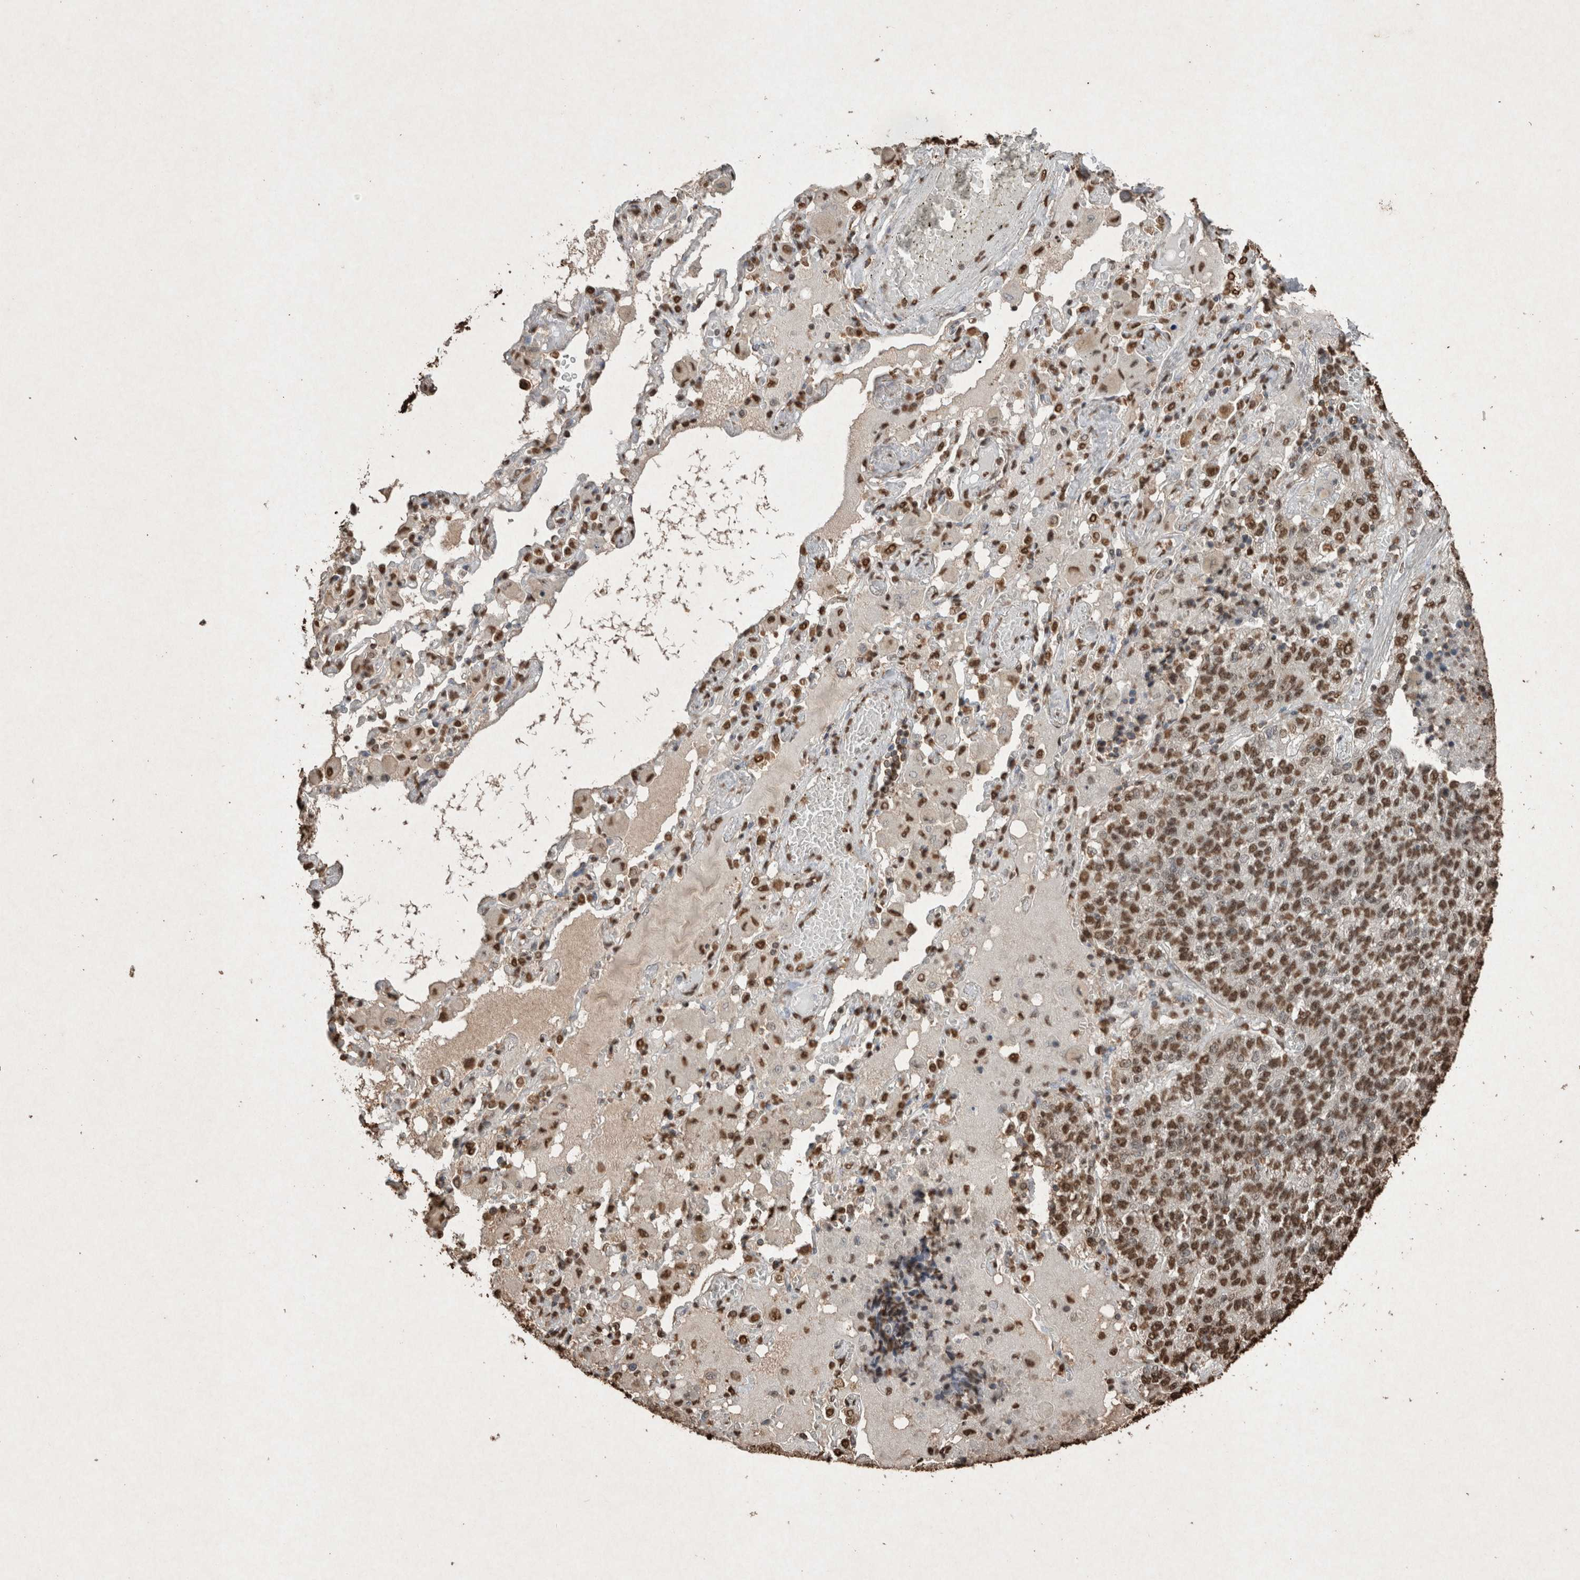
{"staining": {"intensity": "moderate", "quantity": ">75%", "location": "nuclear"}, "tissue": "lung cancer", "cell_type": "Tumor cells", "image_type": "cancer", "snomed": [{"axis": "morphology", "description": "Adenocarcinoma, NOS"}, {"axis": "topography", "description": "Lung"}], "caption": "A medium amount of moderate nuclear staining is seen in about >75% of tumor cells in lung cancer (adenocarcinoma) tissue.", "gene": "FSTL3", "patient": {"sex": "male", "age": 49}}